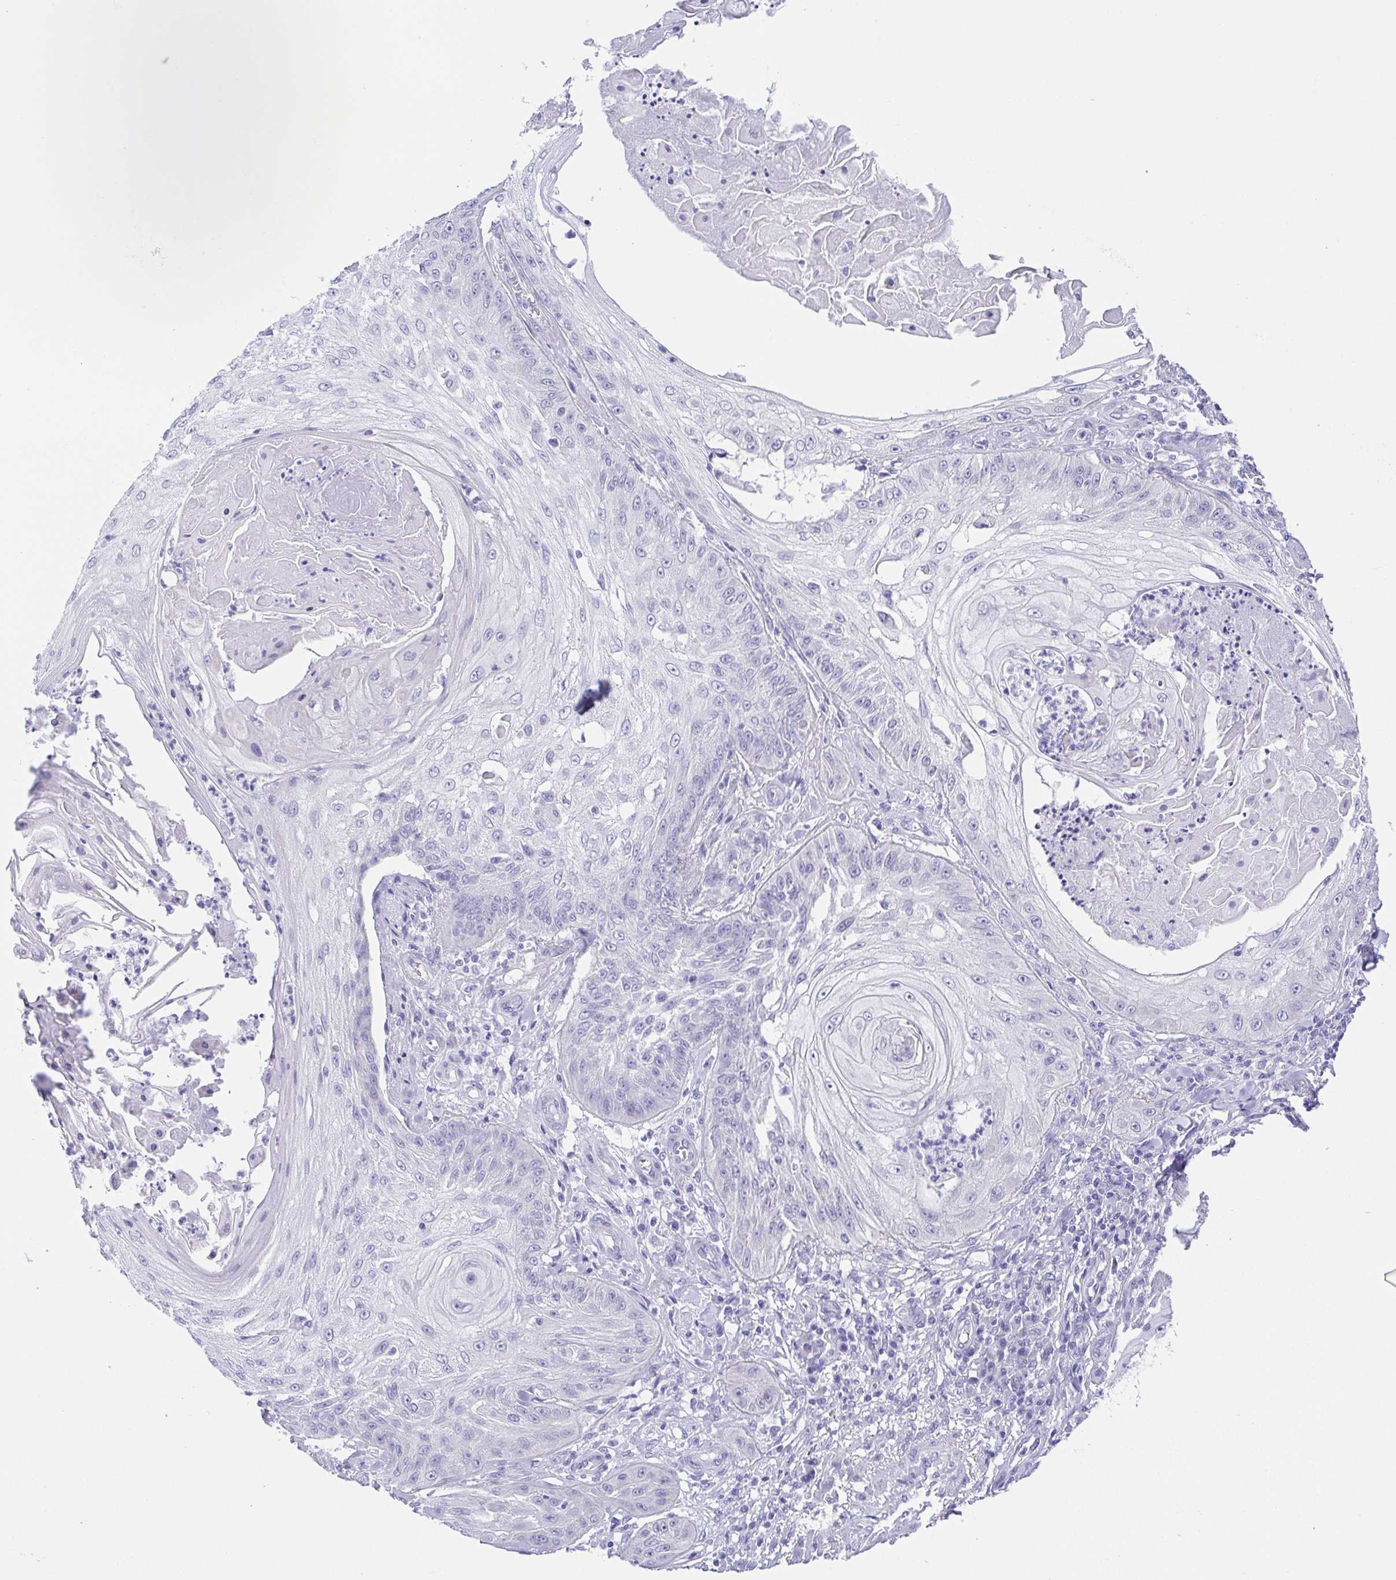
{"staining": {"intensity": "negative", "quantity": "none", "location": "none"}, "tissue": "skin cancer", "cell_type": "Tumor cells", "image_type": "cancer", "snomed": [{"axis": "morphology", "description": "Squamous cell carcinoma, NOS"}, {"axis": "topography", "description": "Skin"}], "caption": "IHC micrograph of human skin cancer (squamous cell carcinoma) stained for a protein (brown), which reveals no expression in tumor cells. (Brightfield microscopy of DAB (3,3'-diaminobenzidine) immunohistochemistry (IHC) at high magnification).", "gene": "LUZP4", "patient": {"sex": "male", "age": 70}}